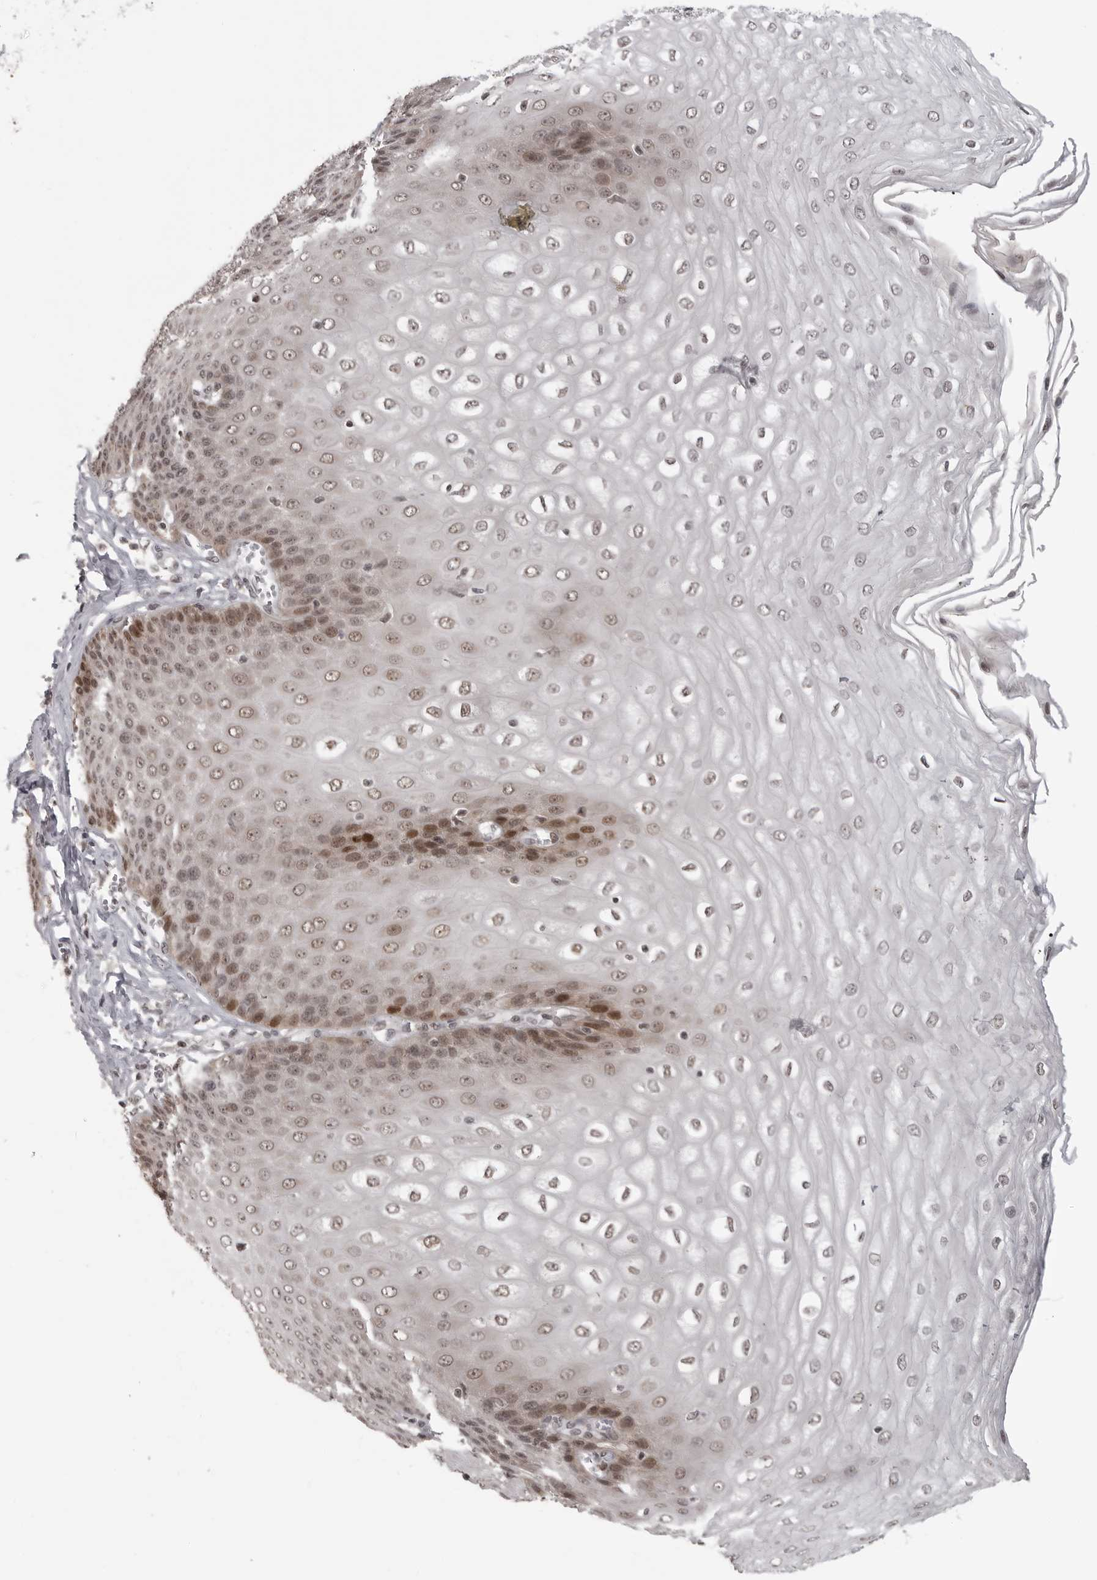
{"staining": {"intensity": "moderate", "quantity": "25%-75%", "location": "nuclear"}, "tissue": "esophagus", "cell_type": "Squamous epithelial cells", "image_type": "normal", "snomed": [{"axis": "morphology", "description": "Normal tissue, NOS"}, {"axis": "topography", "description": "Esophagus"}], "caption": "This photomicrograph displays immunohistochemistry staining of unremarkable human esophagus, with medium moderate nuclear positivity in approximately 25%-75% of squamous epithelial cells.", "gene": "PEG3", "patient": {"sex": "male", "age": 60}}